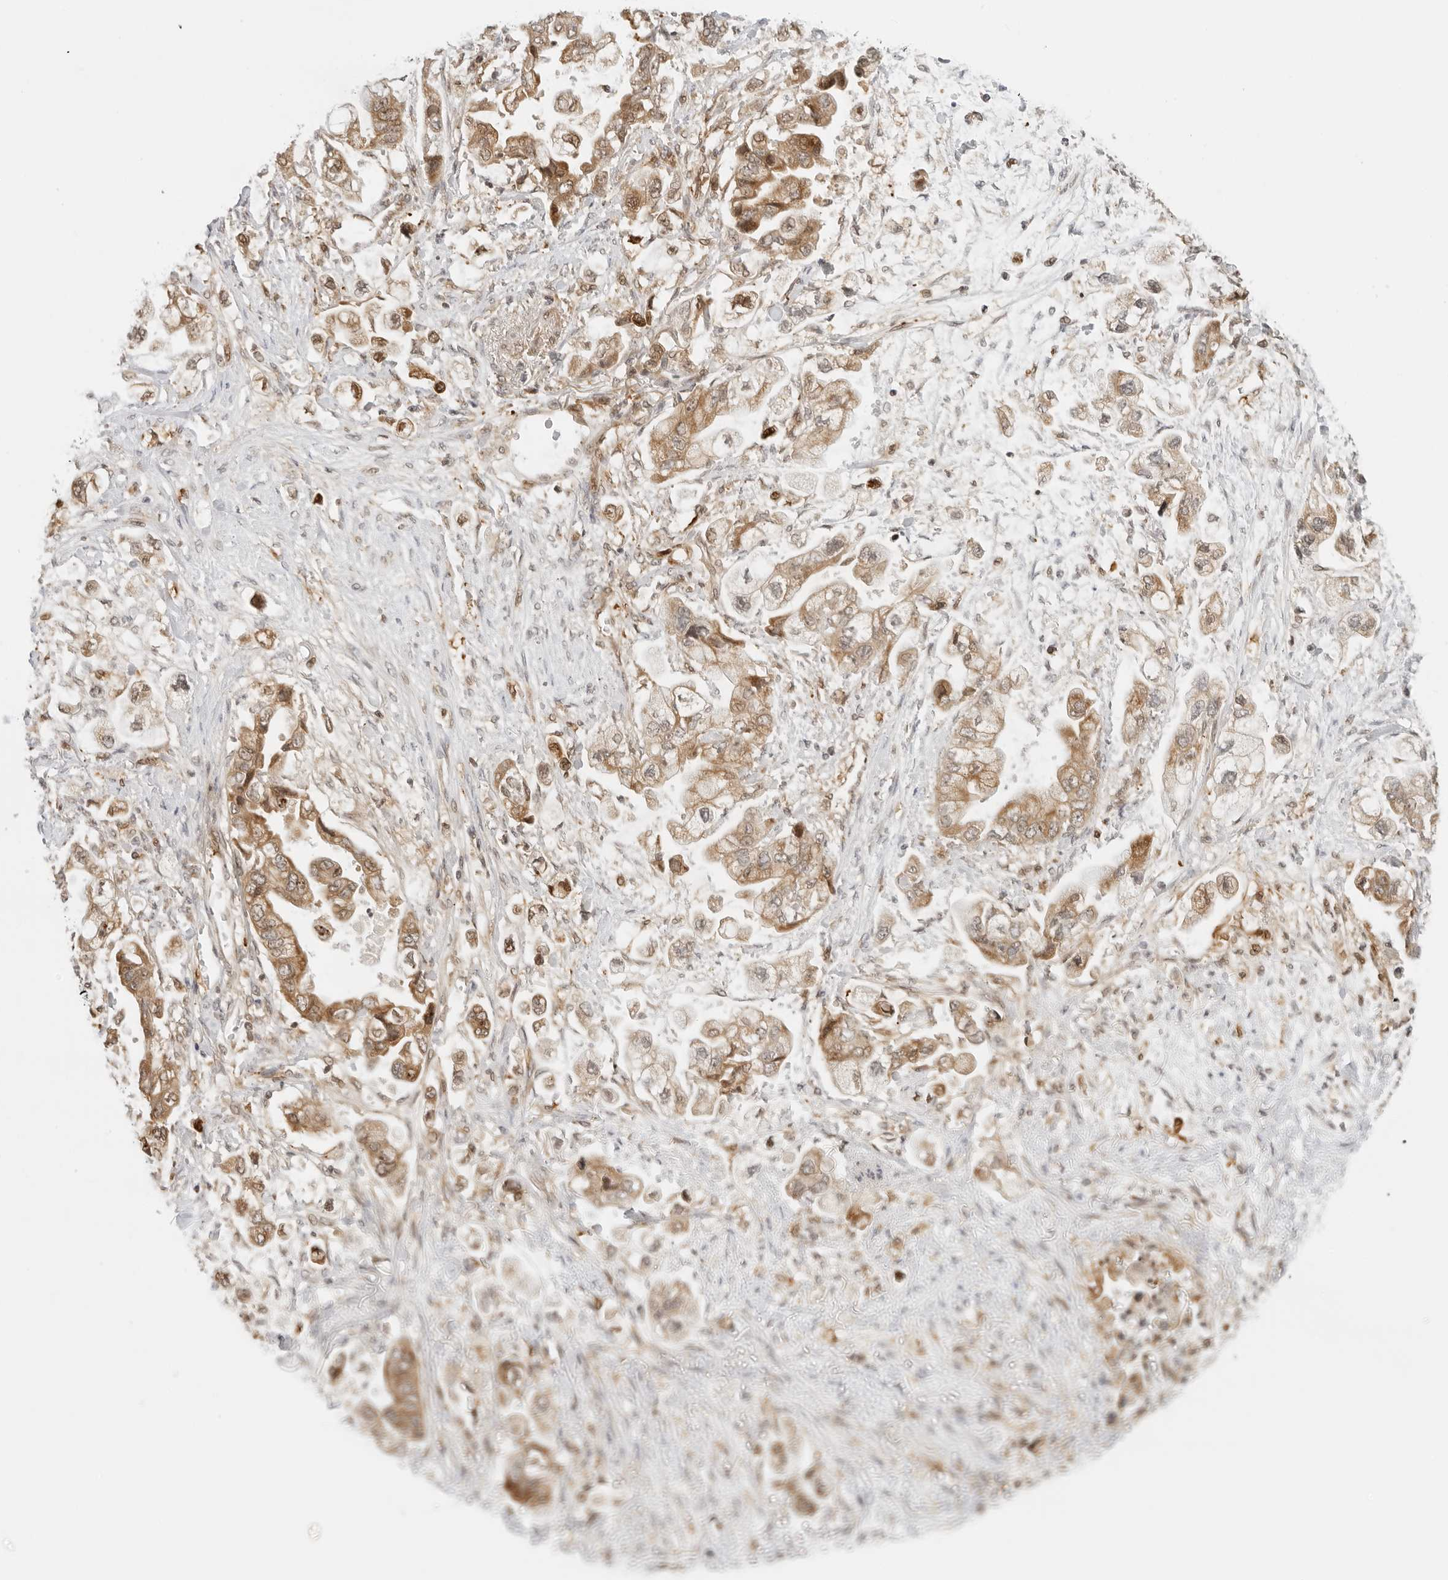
{"staining": {"intensity": "moderate", "quantity": ">75%", "location": "cytoplasmic/membranous,nuclear"}, "tissue": "stomach cancer", "cell_type": "Tumor cells", "image_type": "cancer", "snomed": [{"axis": "morphology", "description": "Adenocarcinoma, NOS"}, {"axis": "topography", "description": "Stomach"}], "caption": "The photomicrograph shows a brown stain indicating the presence of a protein in the cytoplasmic/membranous and nuclear of tumor cells in stomach cancer (adenocarcinoma).", "gene": "RC3H1", "patient": {"sex": "male", "age": 62}}